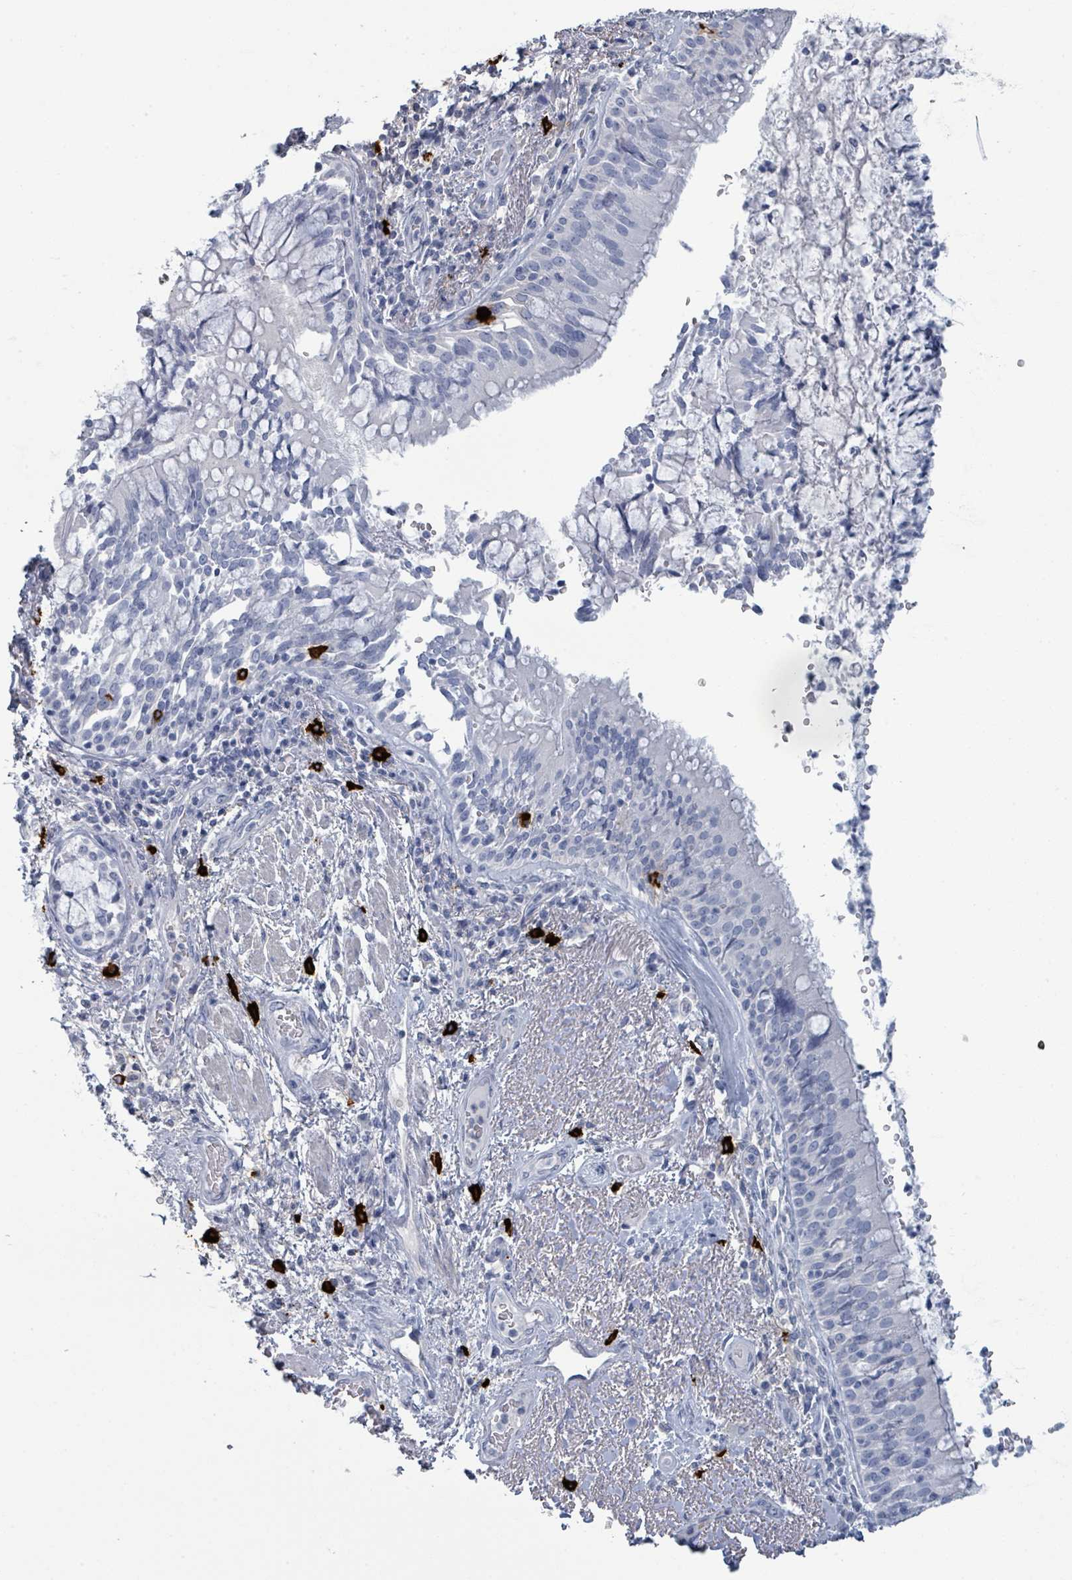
{"staining": {"intensity": "negative", "quantity": "none", "location": "none"}, "tissue": "bronchus", "cell_type": "Respiratory epithelial cells", "image_type": "normal", "snomed": [{"axis": "morphology", "description": "Normal tissue, NOS"}, {"axis": "topography", "description": "Cartilage tissue"}, {"axis": "topography", "description": "Bronchus"}], "caption": "This micrograph is of unremarkable bronchus stained with immunohistochemistry to label a protein in brown with the nuclei are counter-stained blue. There is no expression in respiratory epithelial cells.", "gene": "VPS13D", "patient": {"sex": "male", "age": 63}}